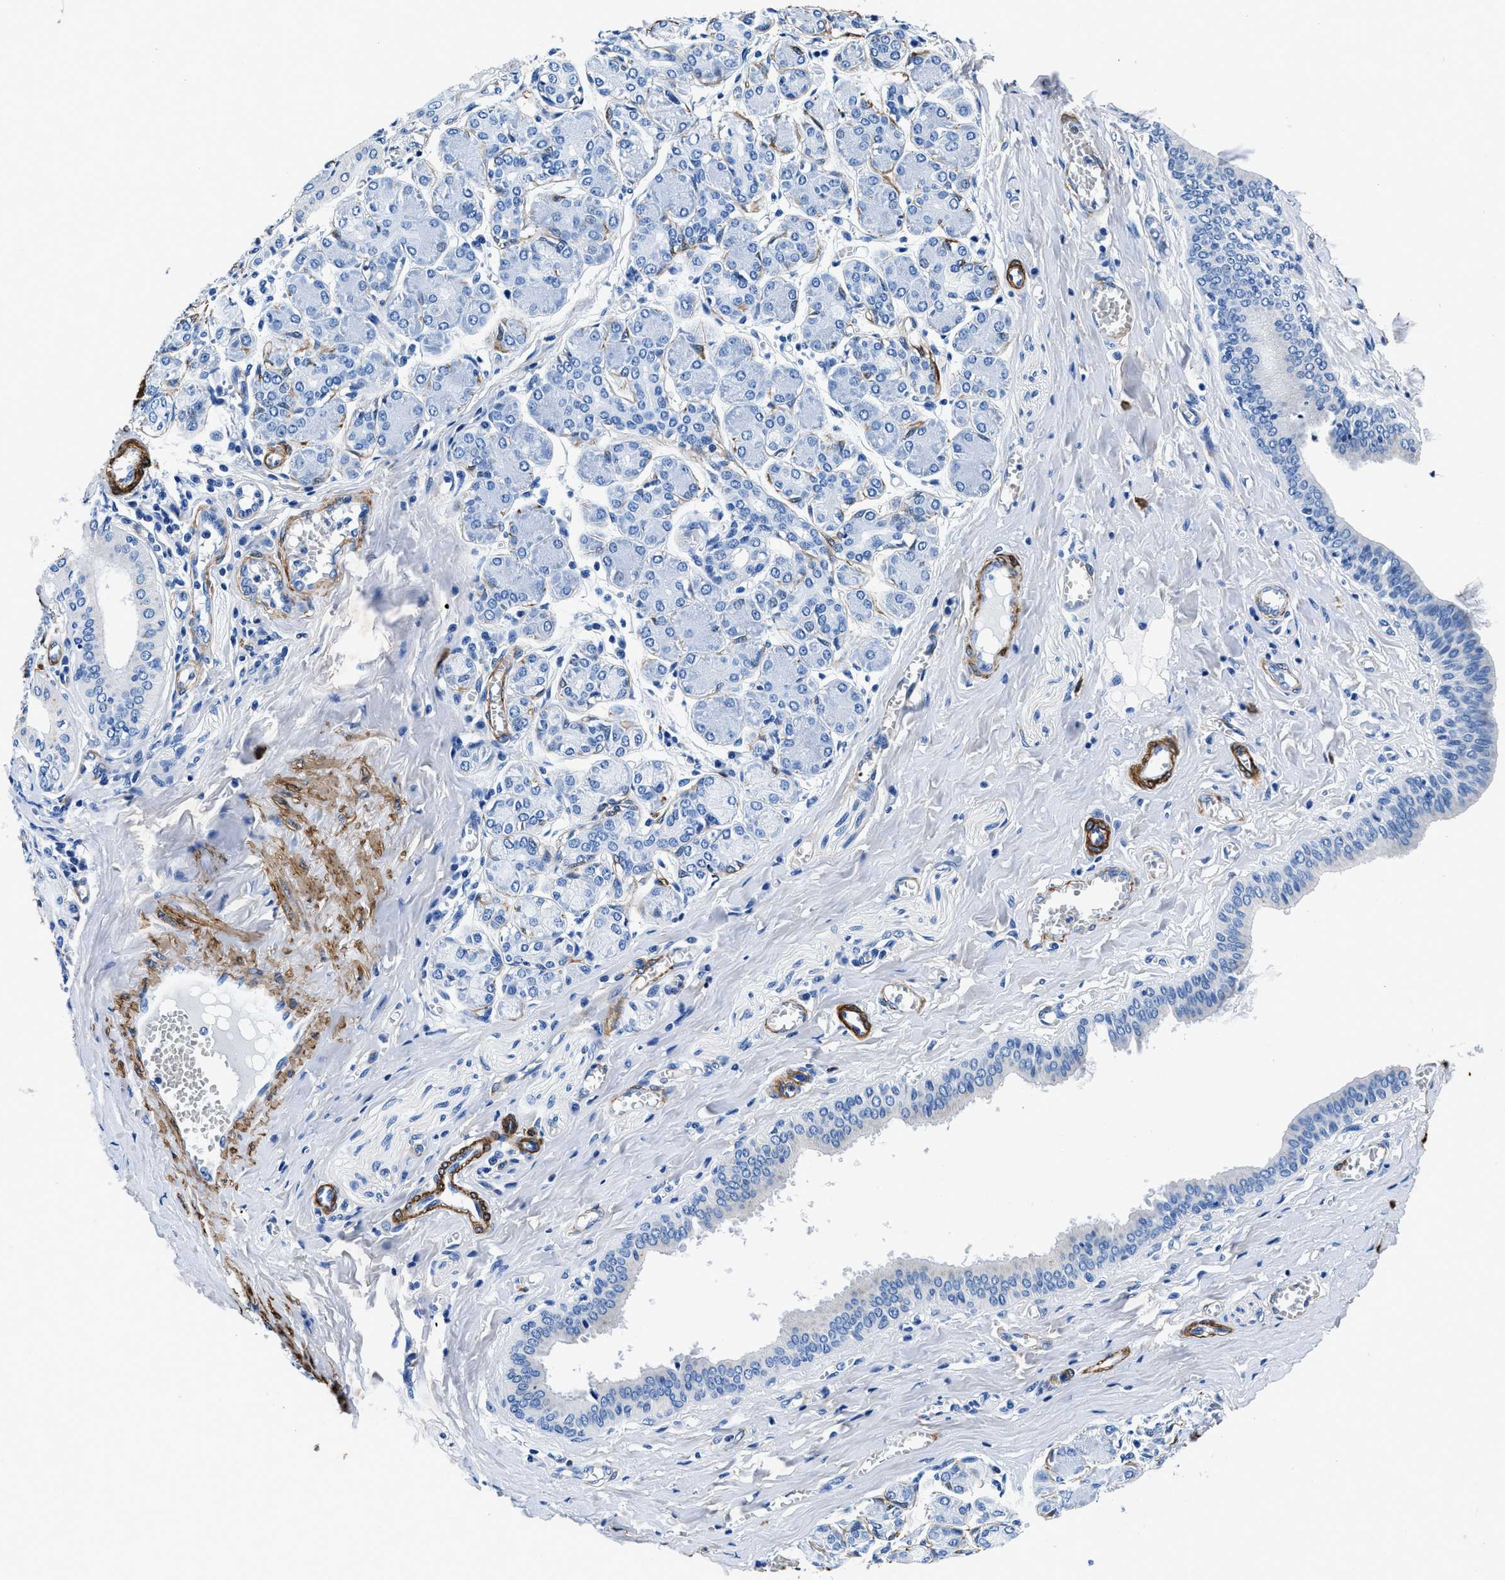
{"staining": {"intensity": "negative", "quantity": "none", "location": "none"}, "tissue": "salivary gland", "cell_type": "Glandular cells", "image_type": "normal", "snomed": [{"axis": "morphology", "description": "Normal tissue, NOS"}, {"axis": "morphology", "description": "Inflammation, NOS"}, {"axis": "topography", "description": "Lymph node"}, {"axis": "topography", "description": "Salivary gland"}], "caption": "This is an immunohistochemistry photomicrograph of benign human salivary gland. There is no positivity in glandular cells.", "gene": "TEX261", "patient": {"sex": "male", "age": 3}}